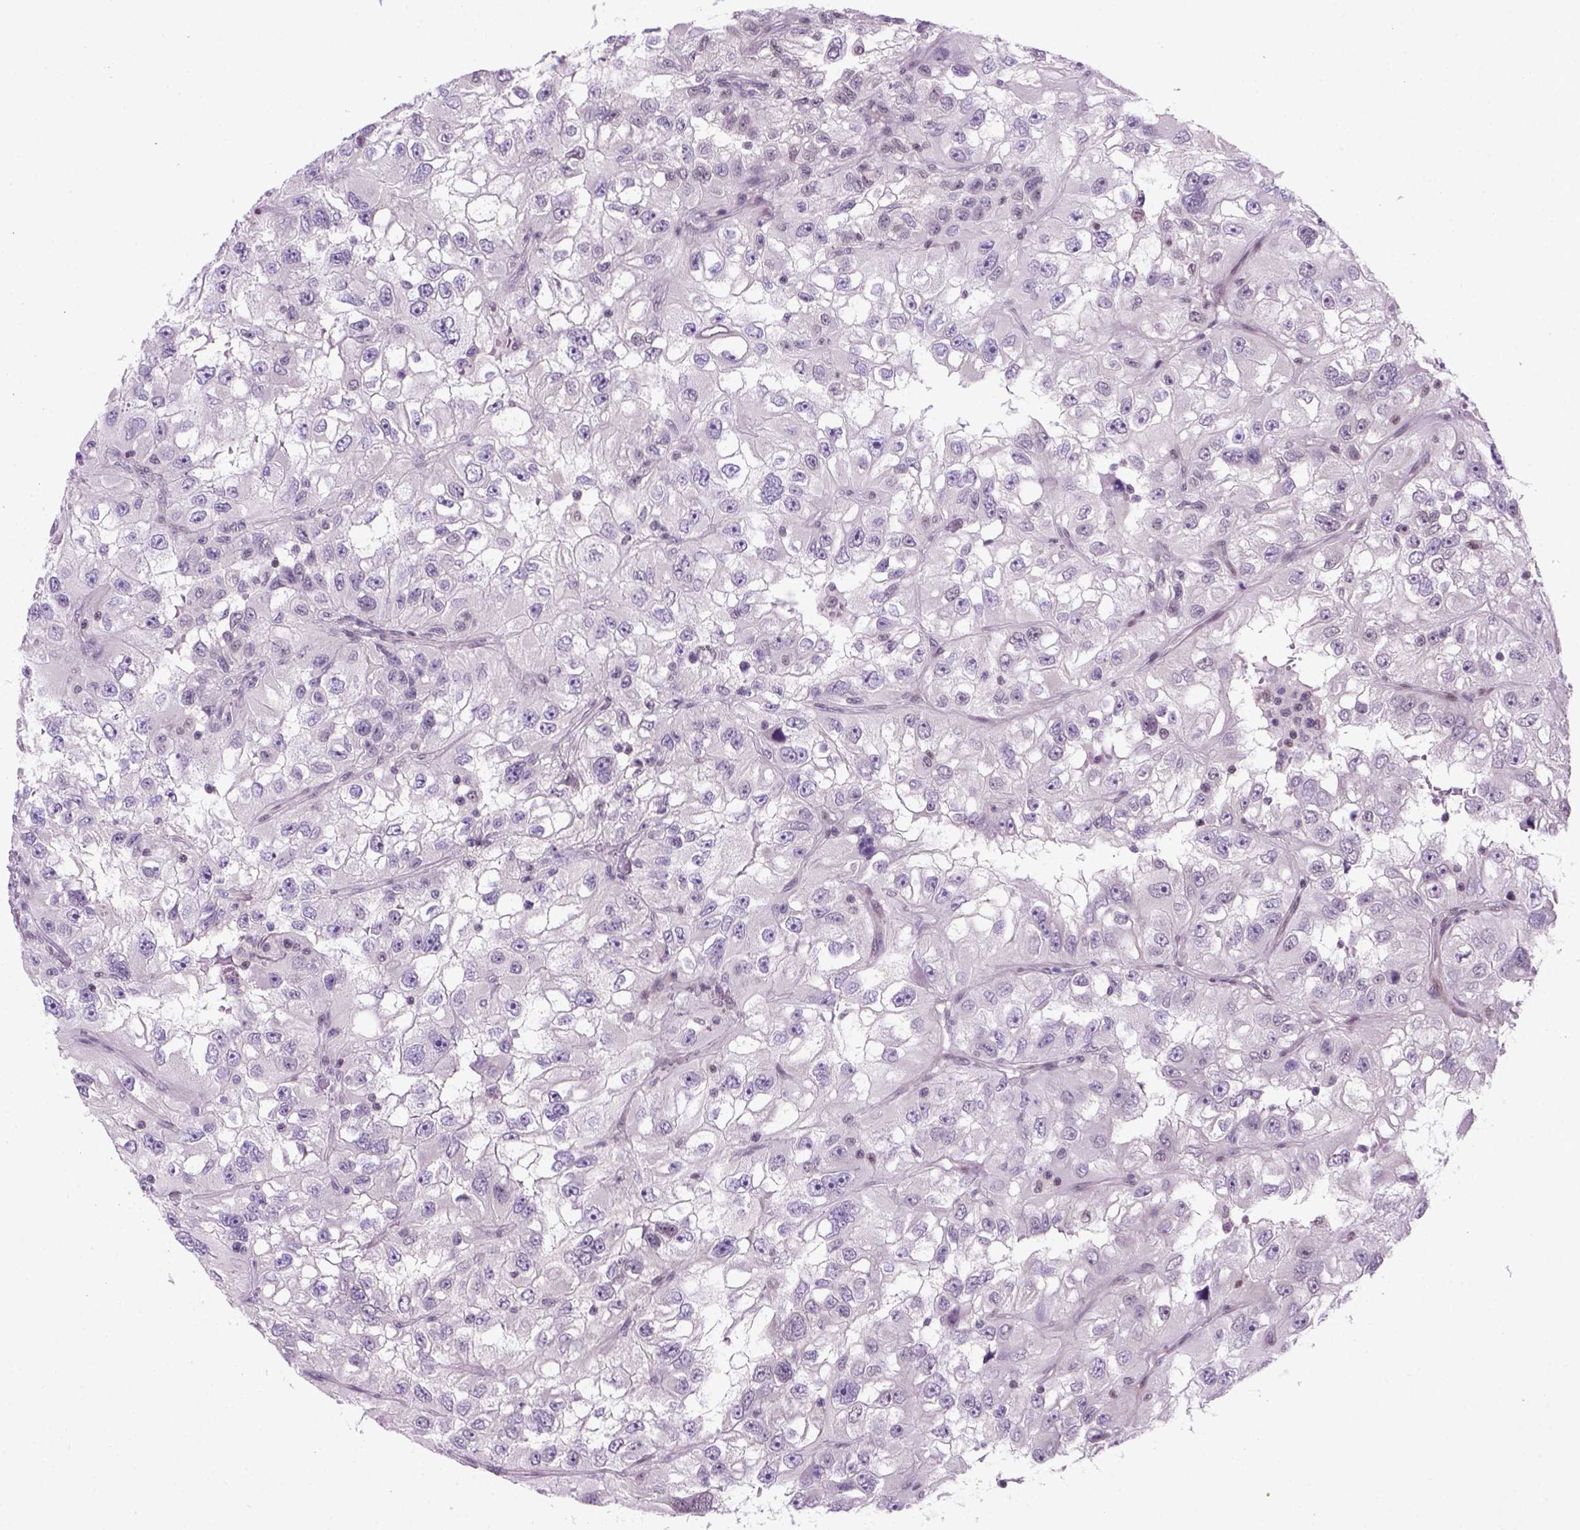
{"staining": {"intensity": "negative", "quantity": "none", "location": "none"}, "tissue": "renal cancer", "cell_type": "Tumor cells", "image_type": "cancer", "snomed": [{"axis": "morphology", "description": "Adenocarcinoma, NOS"}, {"axis": "topography", "description": "Kidney"}], "caption": "Immunohistochemistry (IHC) micrograph of neoplastic tissue: renal adenocarcinoma stained with DAB reveals no significant protein staining in tumor cells.", "gene": "MGMT", "patient": {"sex": "male", "age": 64}}